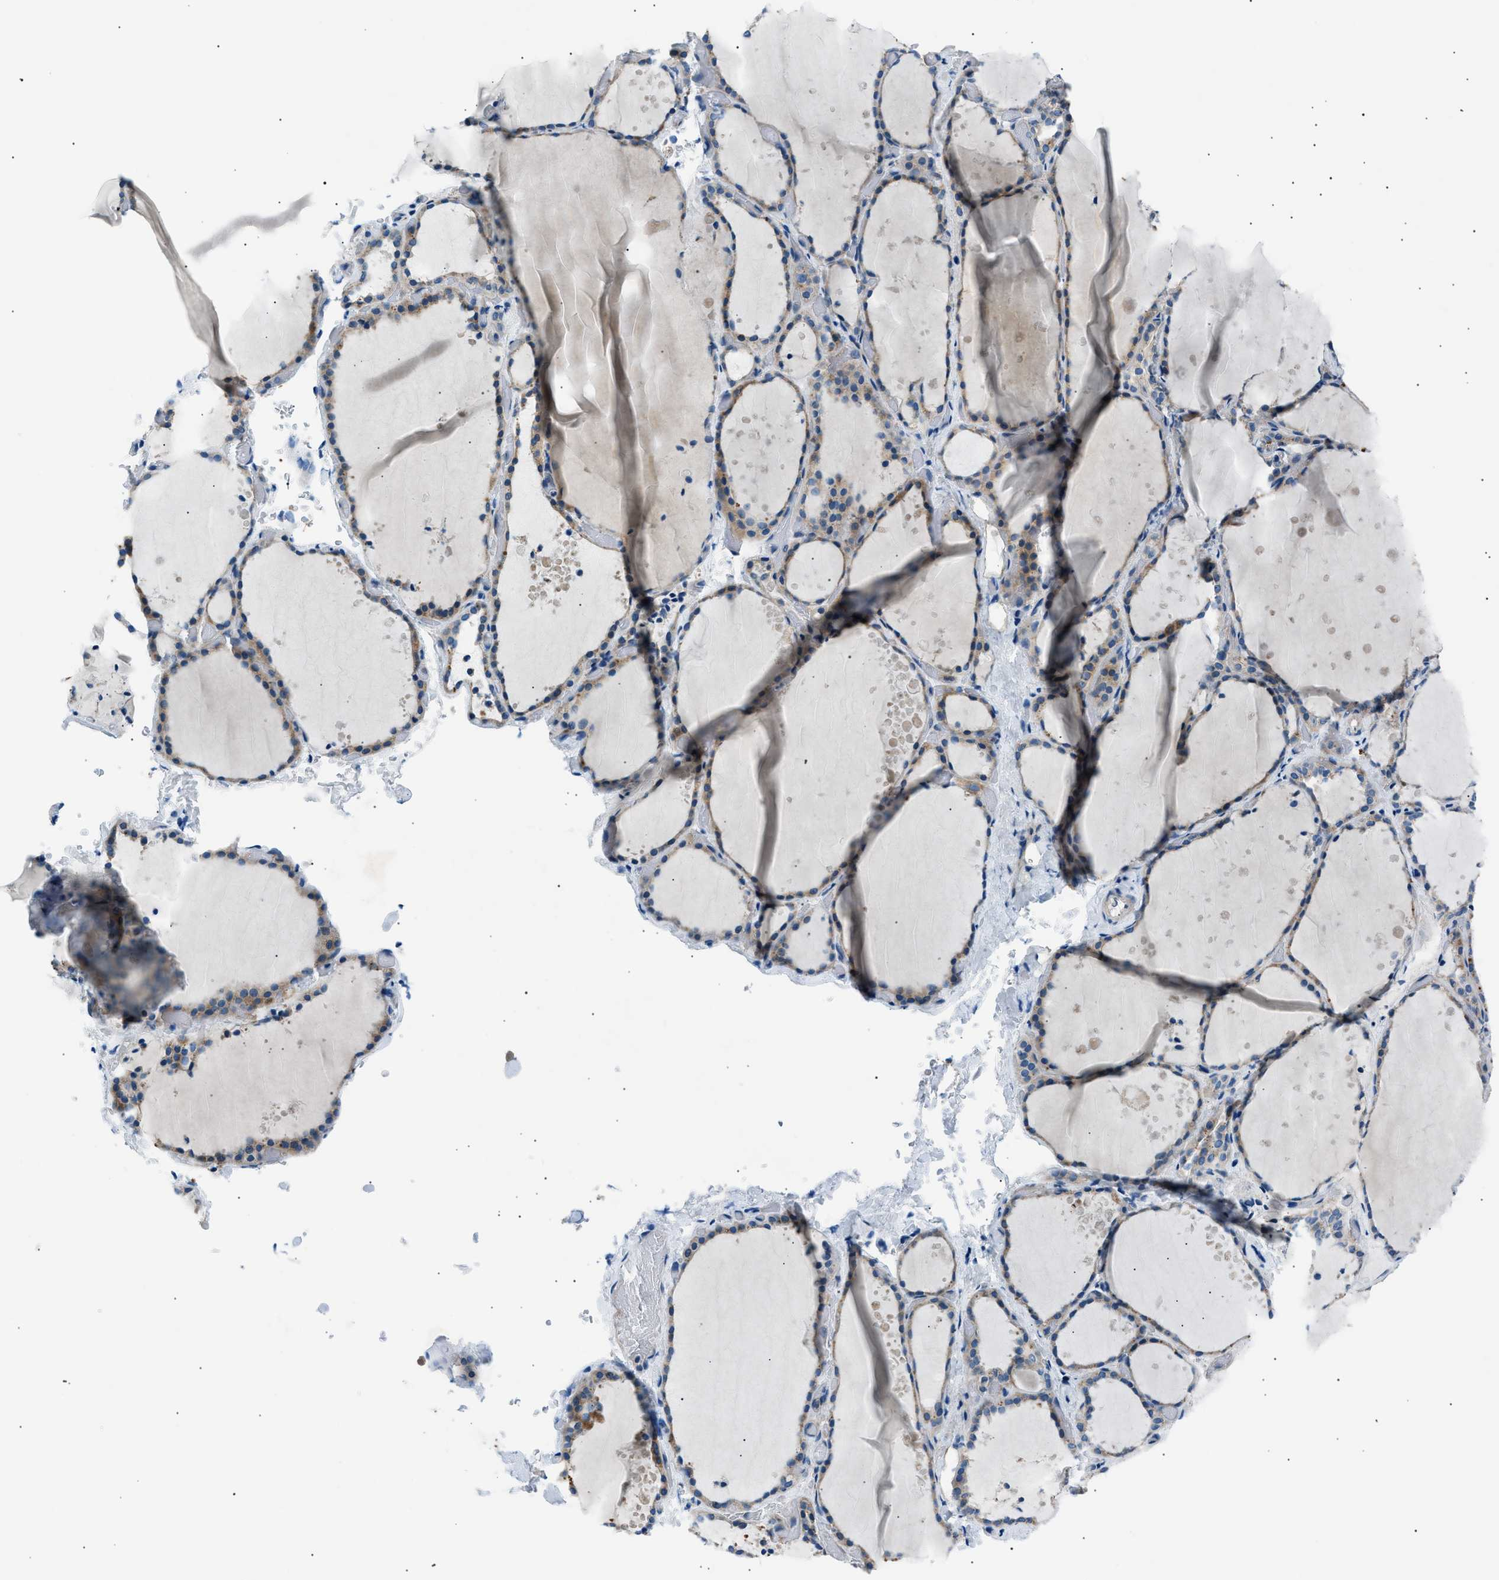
{"staining": {"intensity": "weak", "quantity": "<25%", "location": "cytoplasmic/membranous"}, "tissue": "thyroid gland", "cell_type": "Glandular cells", "image_type": "normal", "snomed": [{"axis": "morphology", "description": "Normal tissue, NOS"}, {"axis": "topography", "description": "Thyroid gland"}], "caption": "There is no significant positivity in glandular cells of thyroid gland. (DAB (3,3'-diaminobenzidine) IHC with hematoxylin counter stain).", "gene": "LRRC37B", "patient": {"sex": "female", "age": 44}}